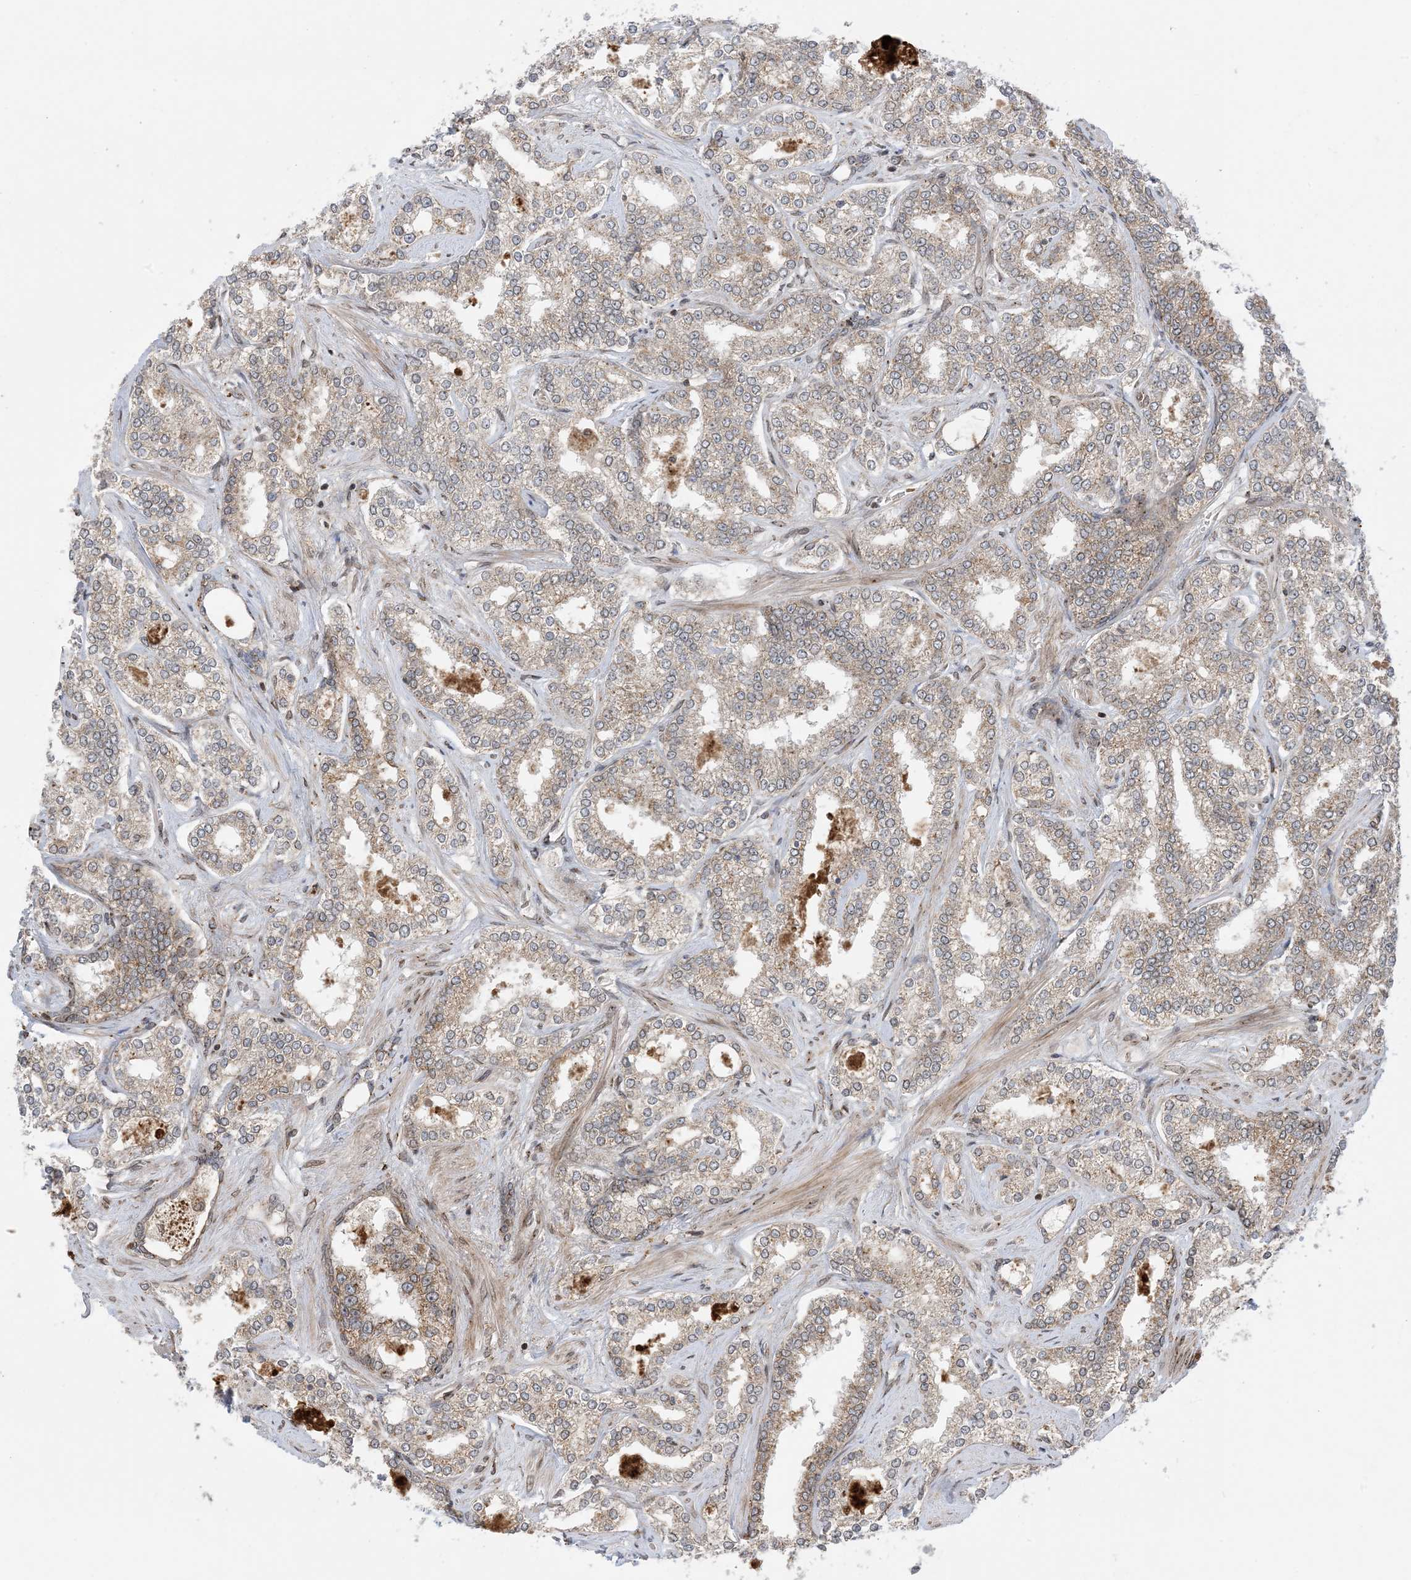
{"staining": {"intensity": "weak", "quantity": "25%-75%", "location": "cytoplasmic/membranous"}, "tissue": "prostate cancer", "cell_type": "Tumor cells", "image_type": "cancer", "snomed": [{"axis": "morphology", "description": "Normal tissue, NOS"}, {"axis": "morphology", "description": "Adenocarcinoma, High grade"}, {"axis": "topography", "description": "Prostate"}], "caption": "Protein staining of prostate cancer (high-grade adenocarcinoma) tissue demonstrates weak cytoplasmic/membranous expression in about 25%-75% of tumor cells.", "gene": "CASP4", "patient": {"sex": "male", "age": 83}}